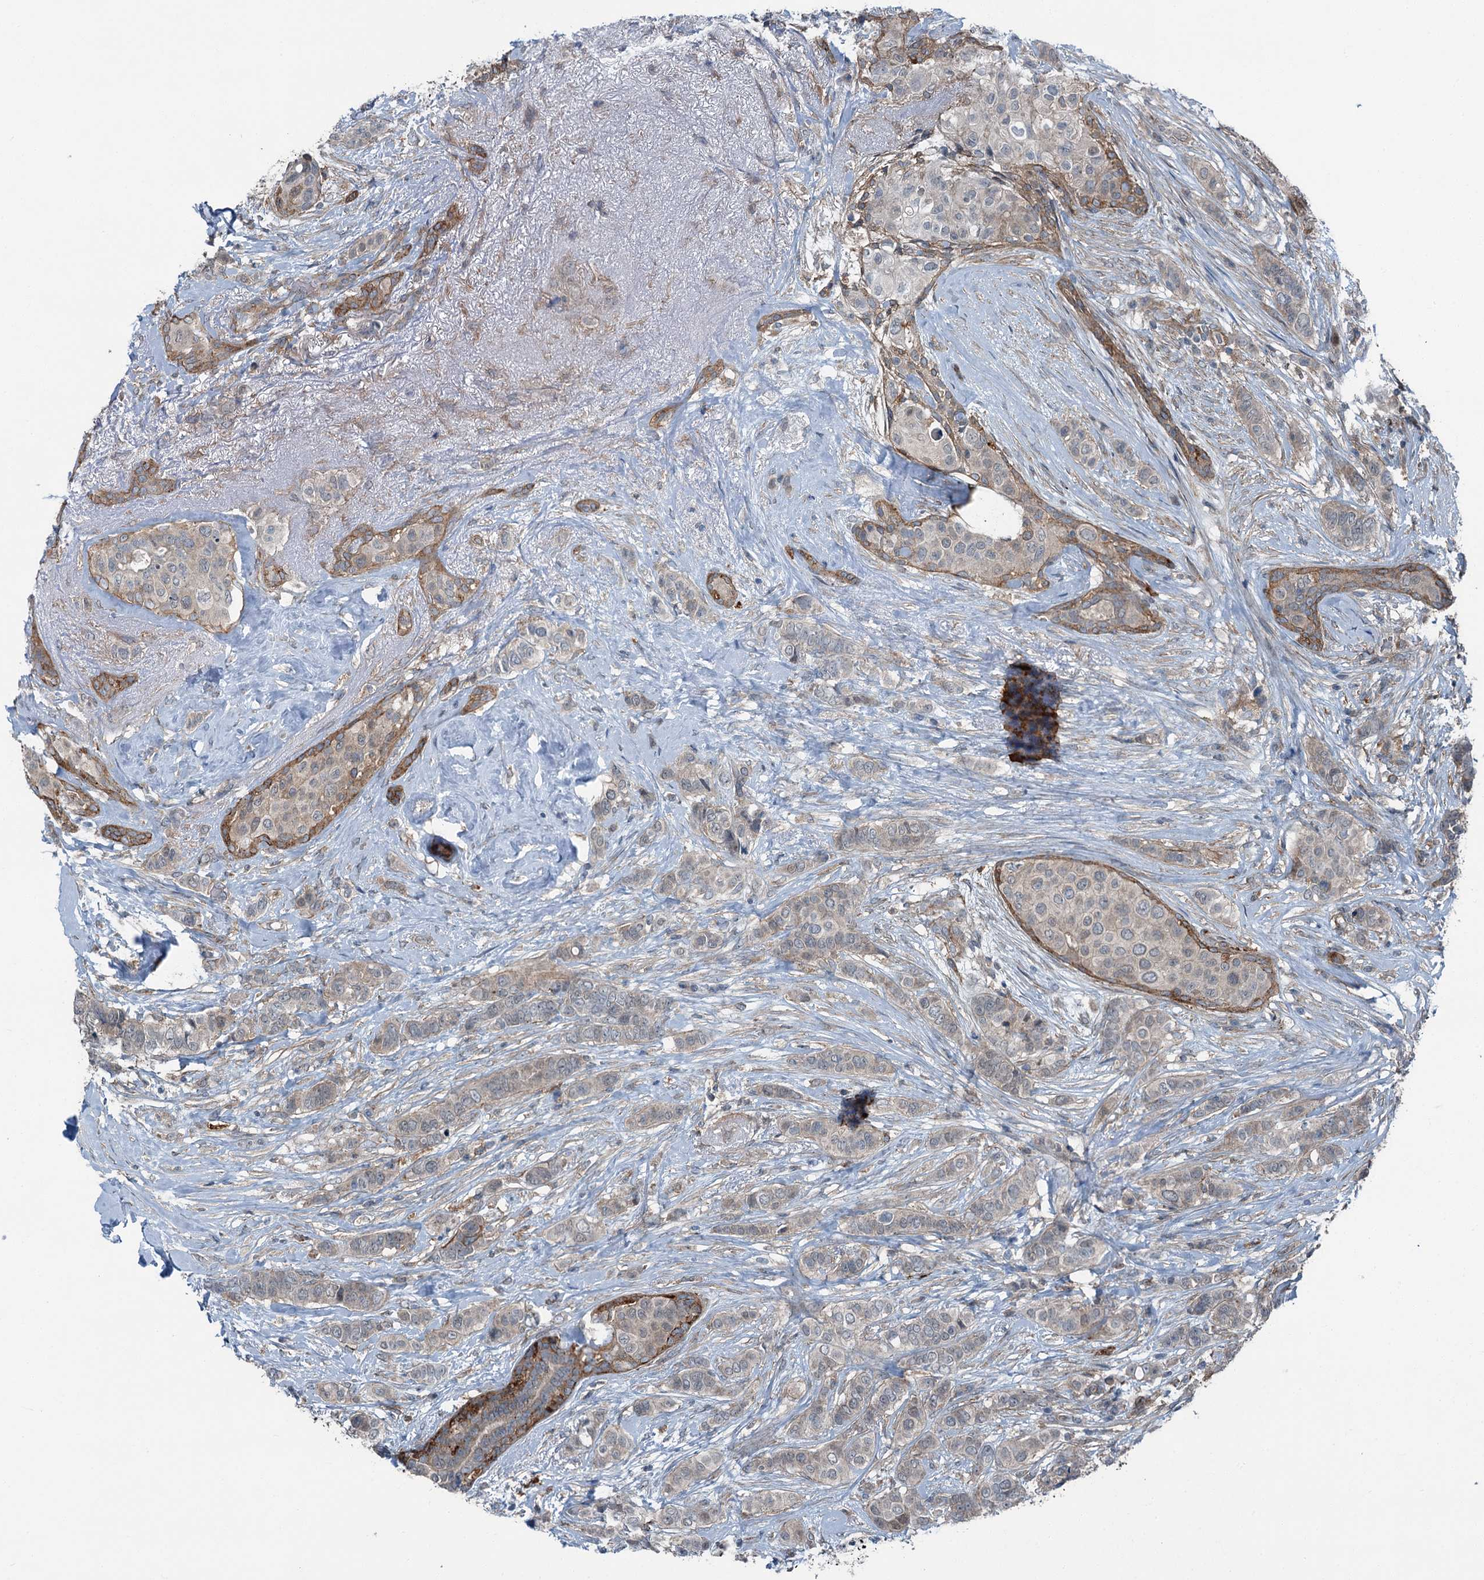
{"staining": {"intensity": "weak", "quantity": "25%-75%", "location": "cytoplasmic/membranous"}, "tissue": "breast cancer", "cell_type": "Tumor cells", "image_type": "cancer", "snomed": [{"axis": "morphology", "description": "Lobular carcinoma"}, {"axis": "topography", "description": "Breast"}], "caption": "Protein expression analysis of breast cancer (lobular carcinoma) reveals weak cytoplasmic/membranous staining in approximately 25%-75% of tumor cells.", "gene": "AXL", "patient": {"sex": "female", "age": 51}}